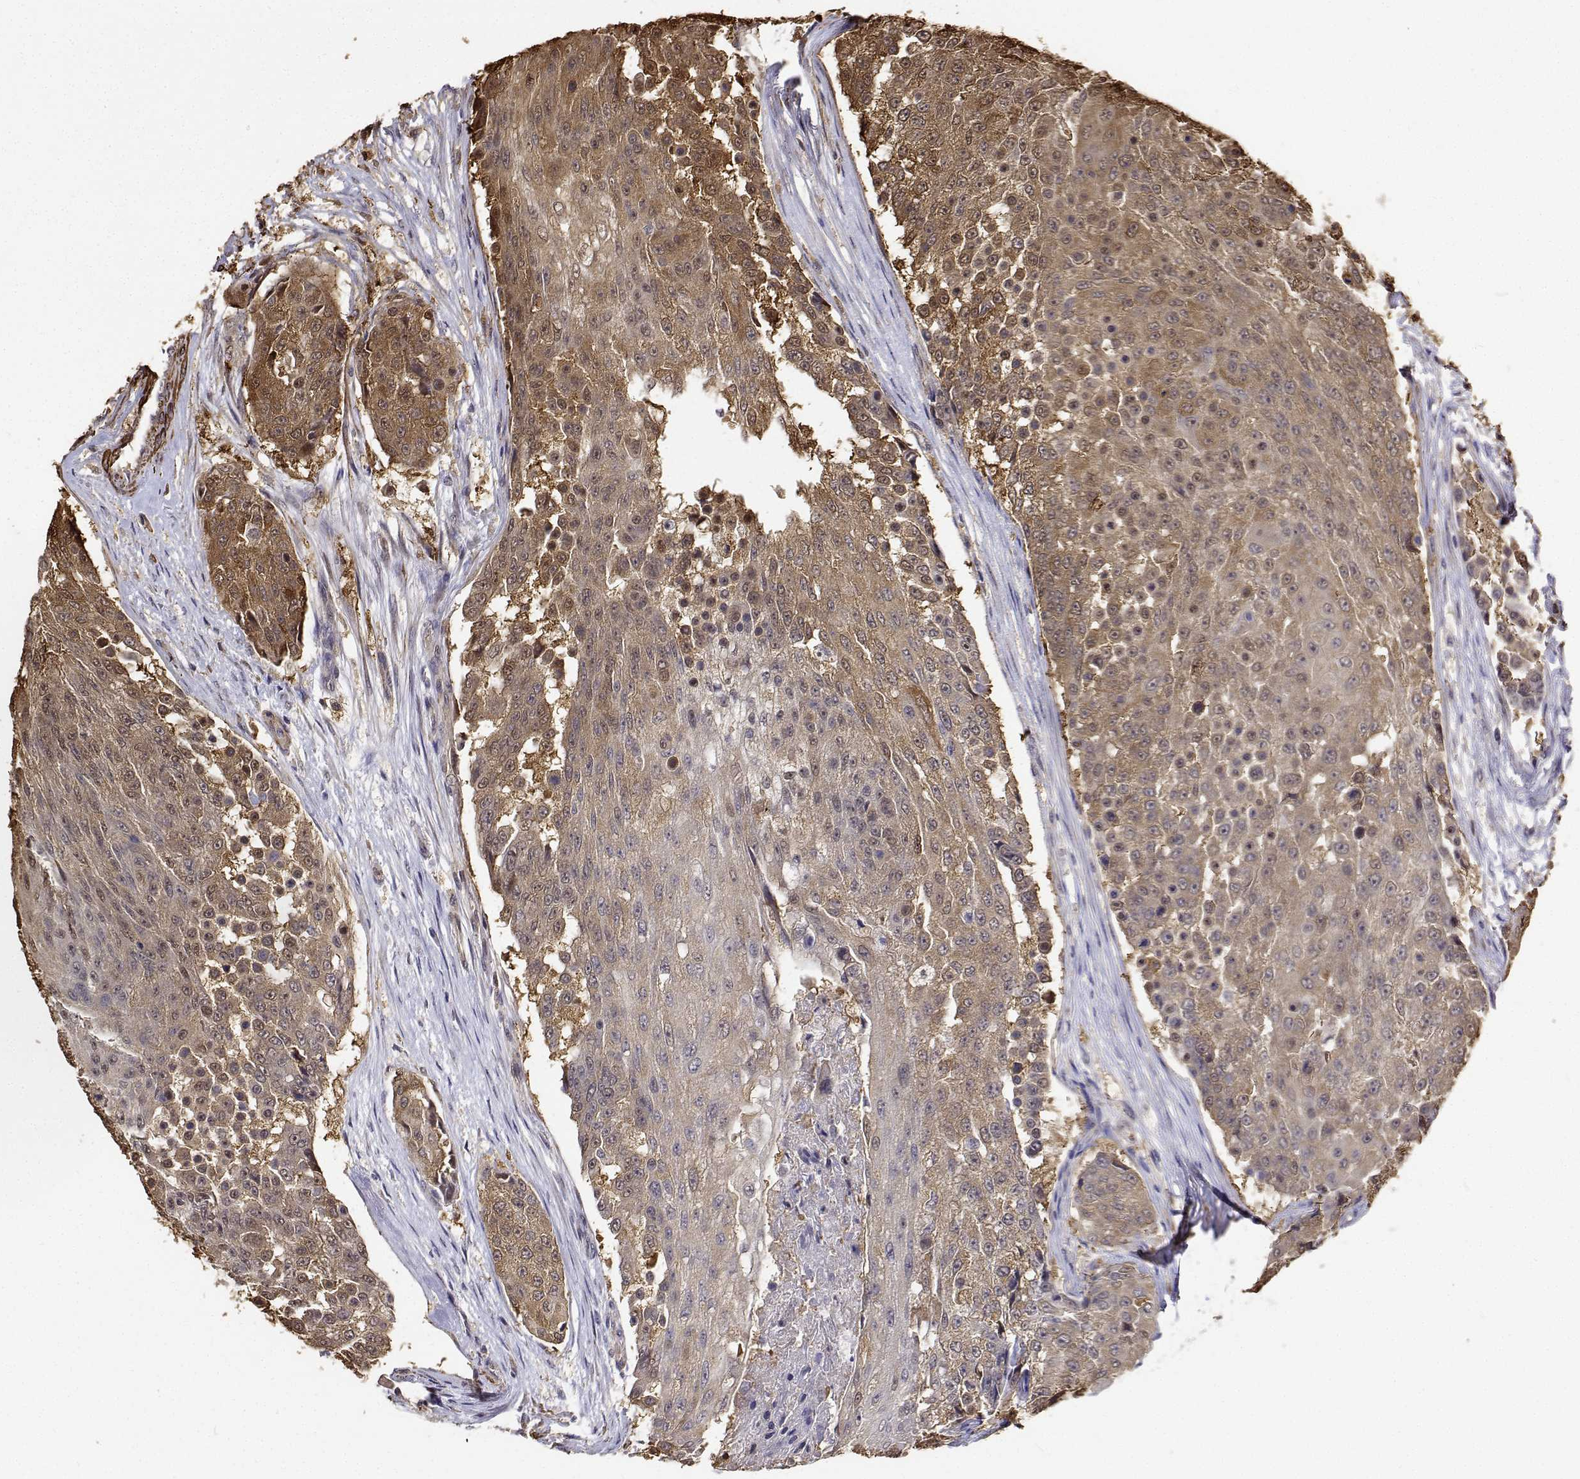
{"staining": {"intensity": "moderate", "quantity": ">75%", "location": "cytoplasmic/membranous,nuclear"}, "tissue": "urothelial cancer", "cell_type": "Tumor cells", "image_type": "cancer", "snomed": [{"axis": "morphology", "description": "Urothelial carcinoma, High grade"}, {"axis": "topography", "description": "Urinary bladder"}], "caption": "Protein analysis of urothelial carcinoma (high-grade) tissue exhibits moderate cytoplasmic/membranous and nuclear expression in approximately >75% of tumor cells. (Stains: DAB (3,3'-diaminobenzidine) in brown, nuclei in blue, Microscopy: brightfield microscopy at high magnification).", "gene": "PCID2", "patient": {"sex": "female", "age": 63}}